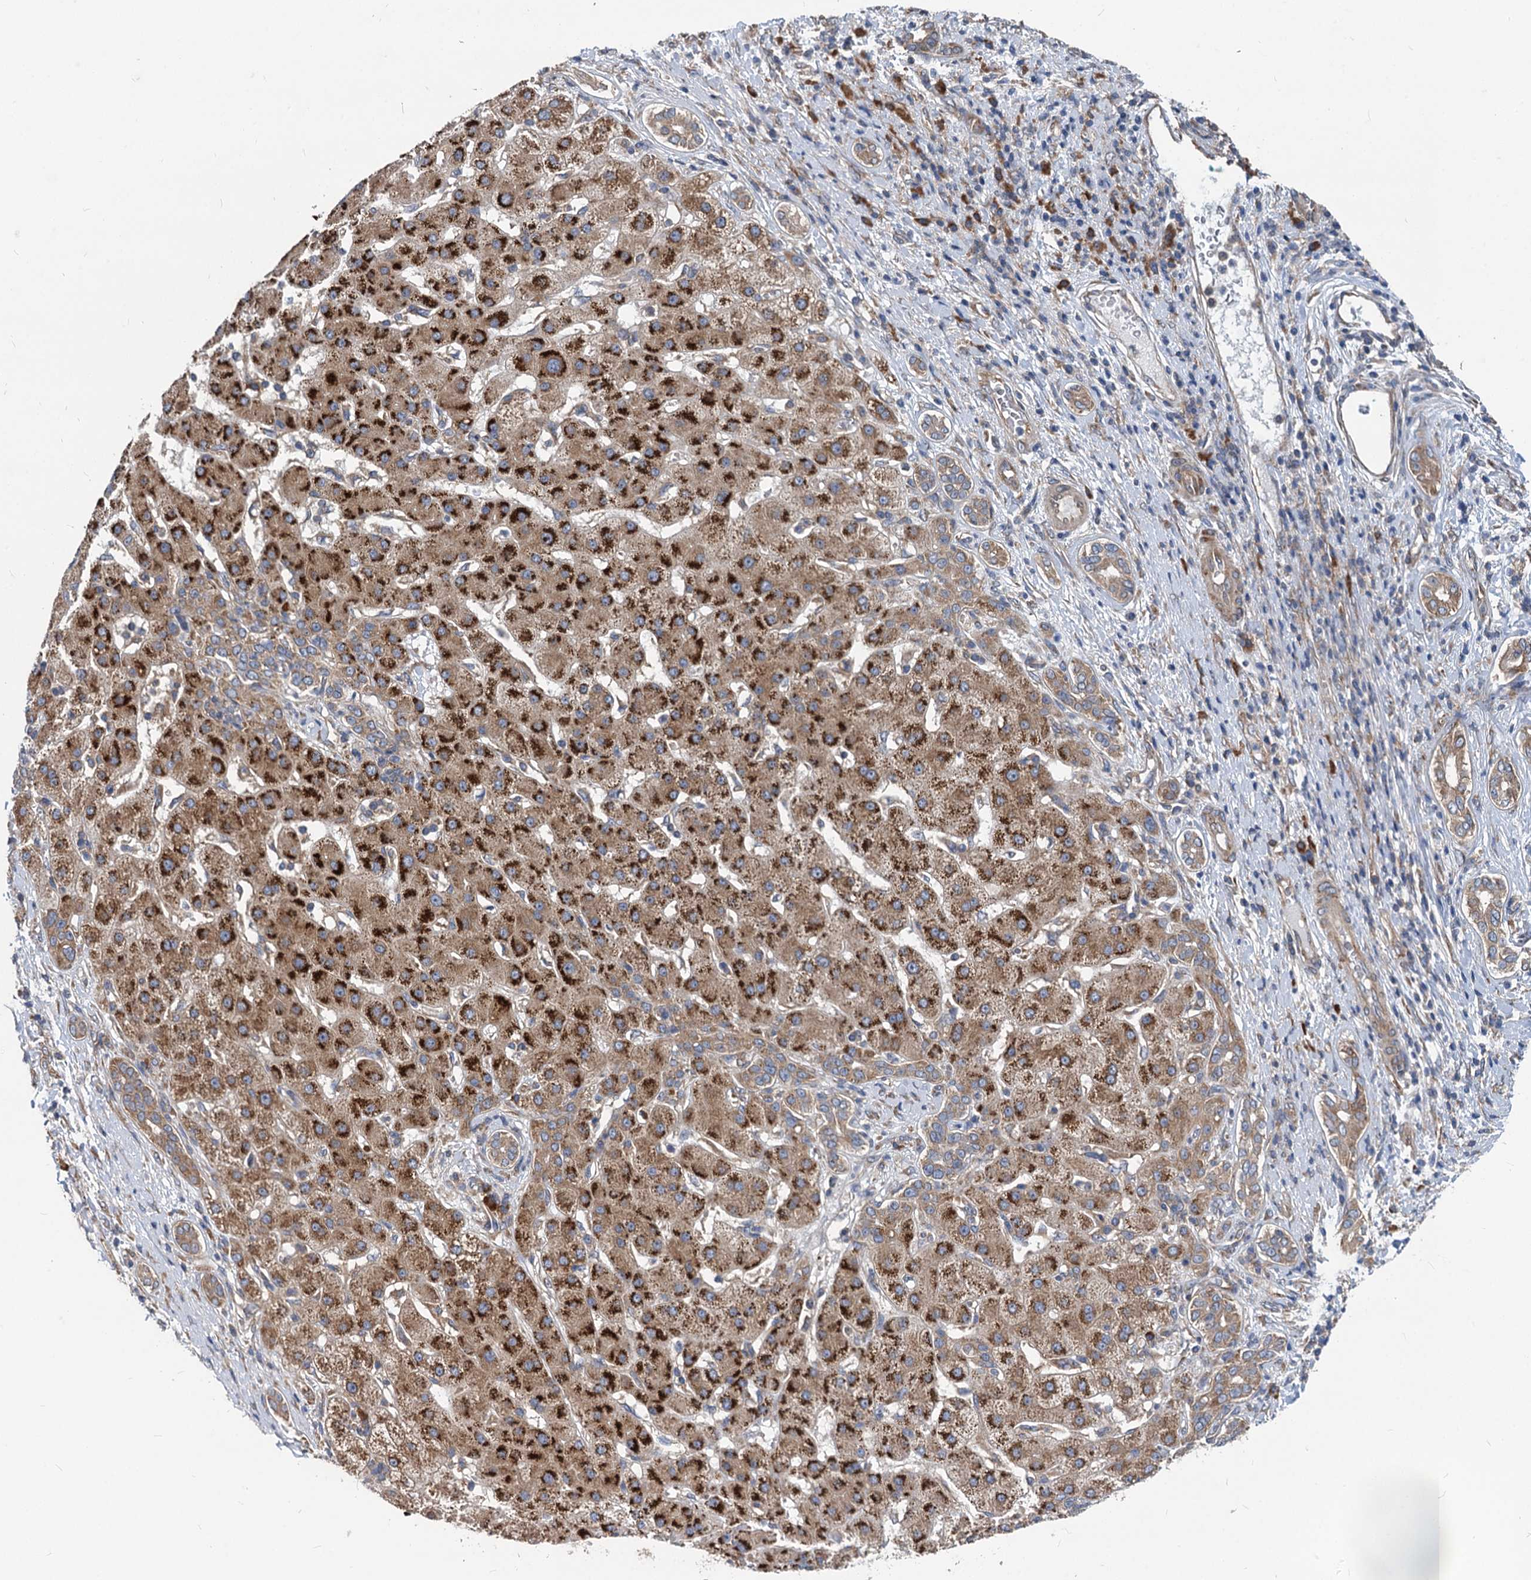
{"staining": {"intensity": "strong", "quantity": ">75%", "location": "cytoplasmic/membranous"}, "tissue": "liver cancer", "cell_type": "Tumor cells", "image_type": "cancer", "snomed": [{"axis": "morphology", "description": "Carcinoma, Hepatocellular, NOS"}, {"axis": "topography", "description": "Liver"}], "caption": "Hepatocellular carcinoma (liver) stained for a protein (brown) shows strong cytoplasmic/membranous positive staining in about >75% of tumor cells.", "gene": "EIF2B2", "patient": {"sex": "male", "age": 65}}